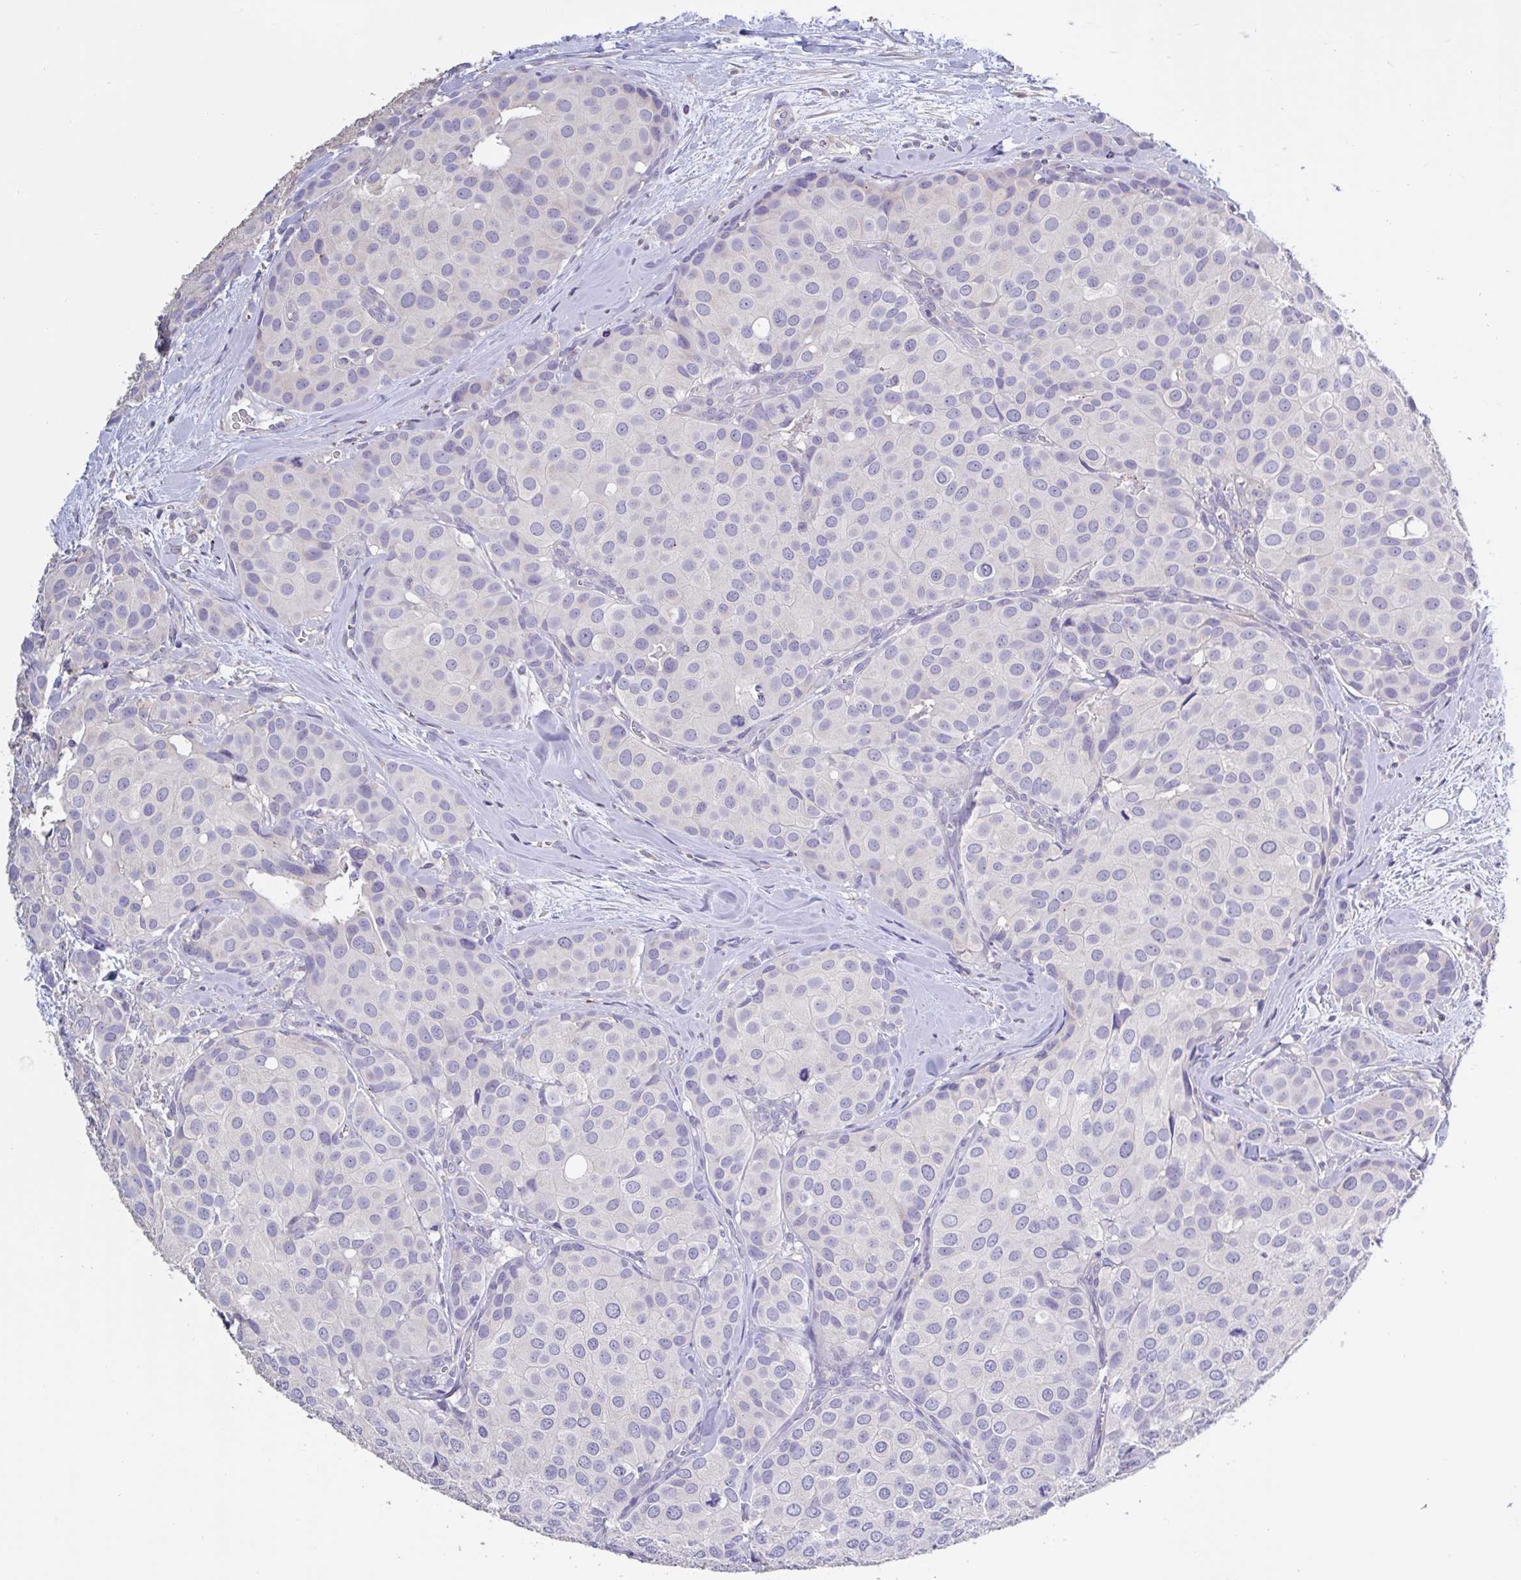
{"staining": {"intensity": "negative", "quantity": "none", "location": "none"}, "tissue": "breast cancer", "cell_type": "Tumor cells", "image_type": "cancer", "snomed": [{"axis": "morphology", "description": "Duct carcinoma"}, {"axis": "topography", "description": "Breast"}], "caption": "Immunohistochemistry of breast cancer (intraductal carcinoma) demonstrates no staining in tumor cells.", "gene": "CHMP5", "patient": {"sex": "female", "age": 70}}